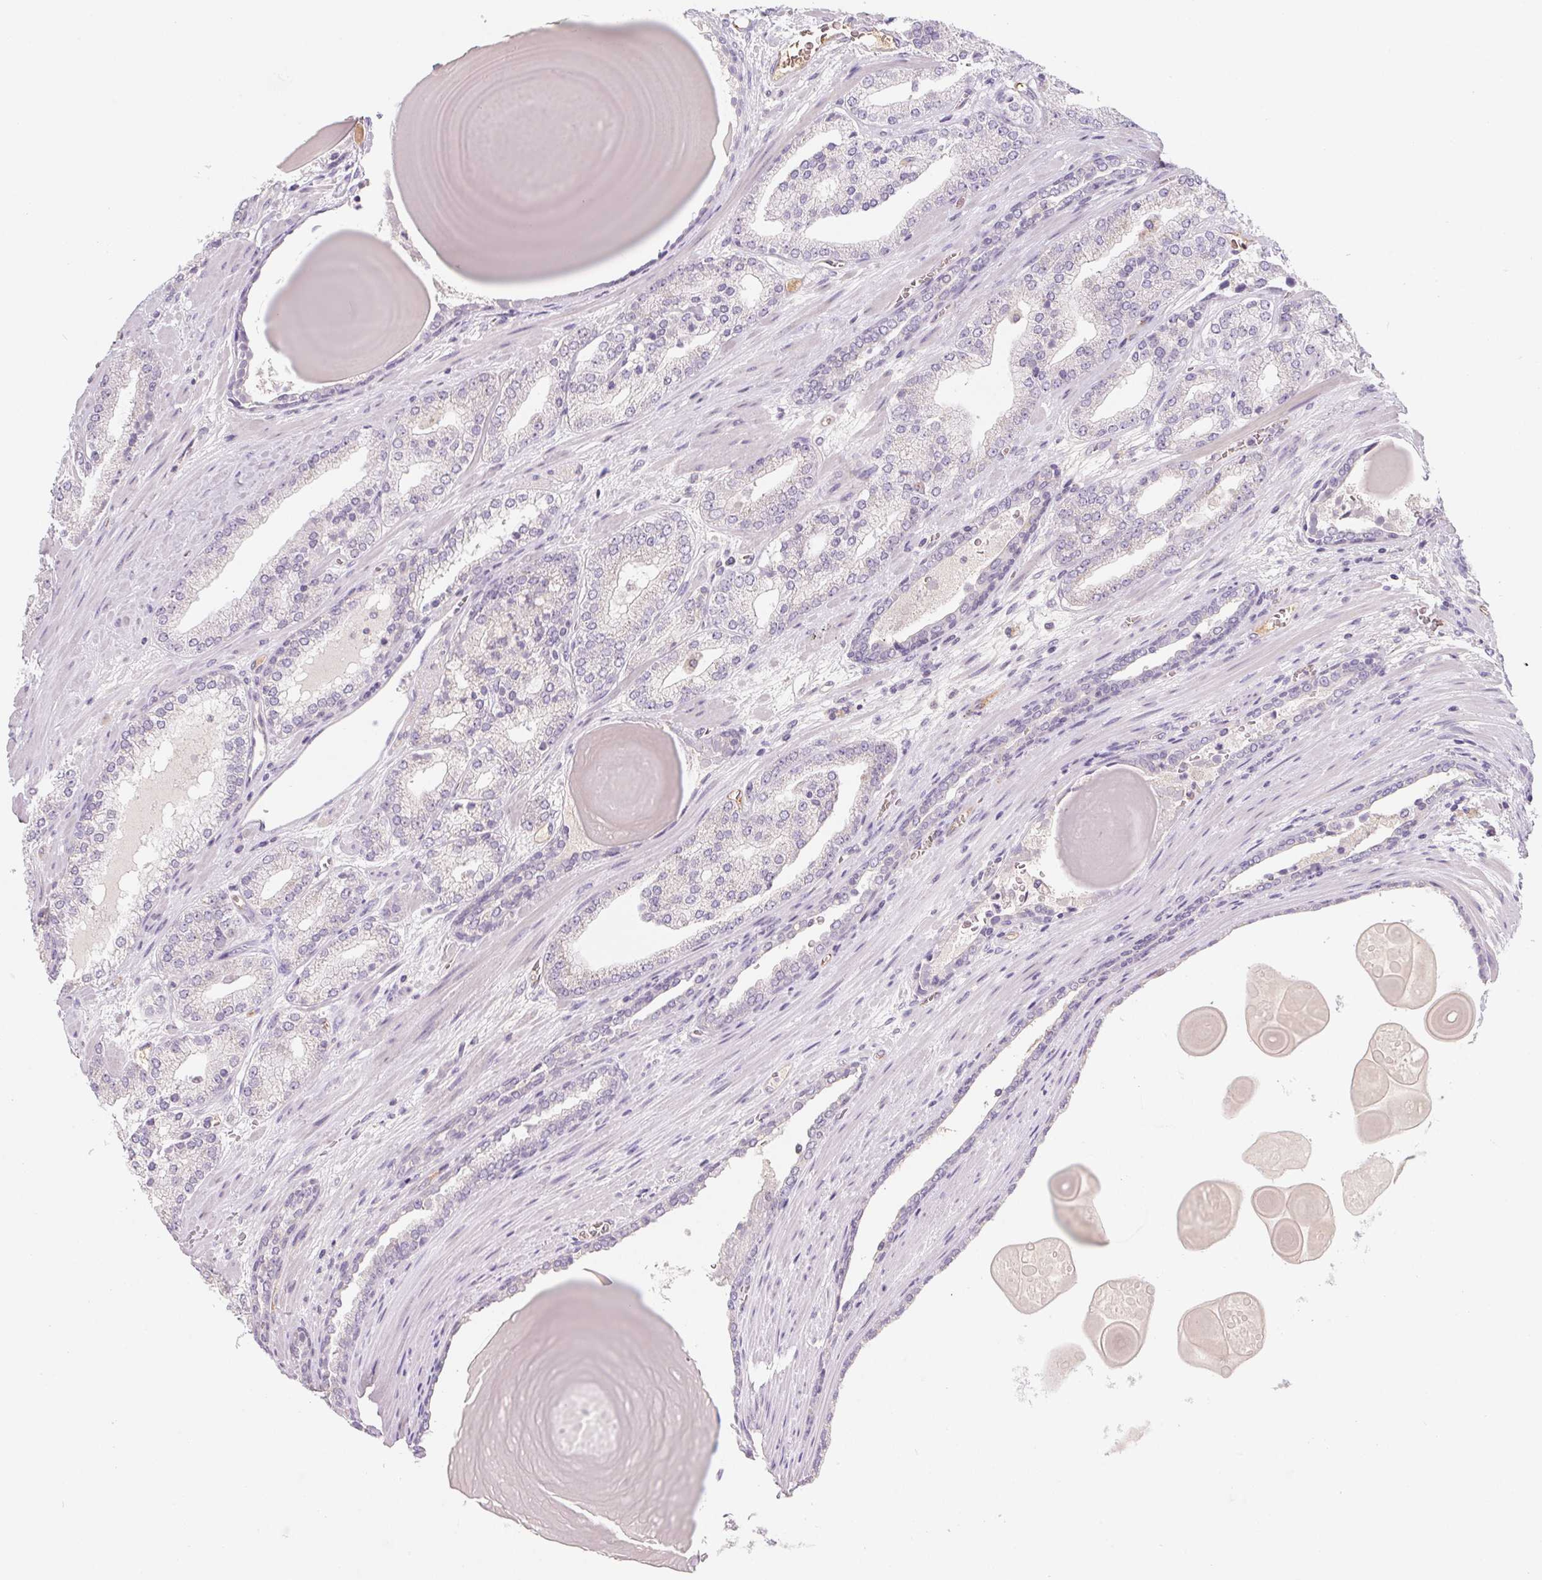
{"staining": {"intensity": "negative", "quantity": "none", "location": "none"}, "tissue": "prostate cancer", "cell_type": "Tumor cells", "image_type": "cancer", "snomed": [{"axis": "morphology", "description": "Adenocarcinoma, High grade"}, {"axis": "topography", "description": "Prostate"}], "caption": "This is an immunohistochemistry image of human high-grade adenocarcinoma (prostate). There is no positivity in tumor cells.", "gene": "LPA", "patient": {"sex": "male", "age": 64}}